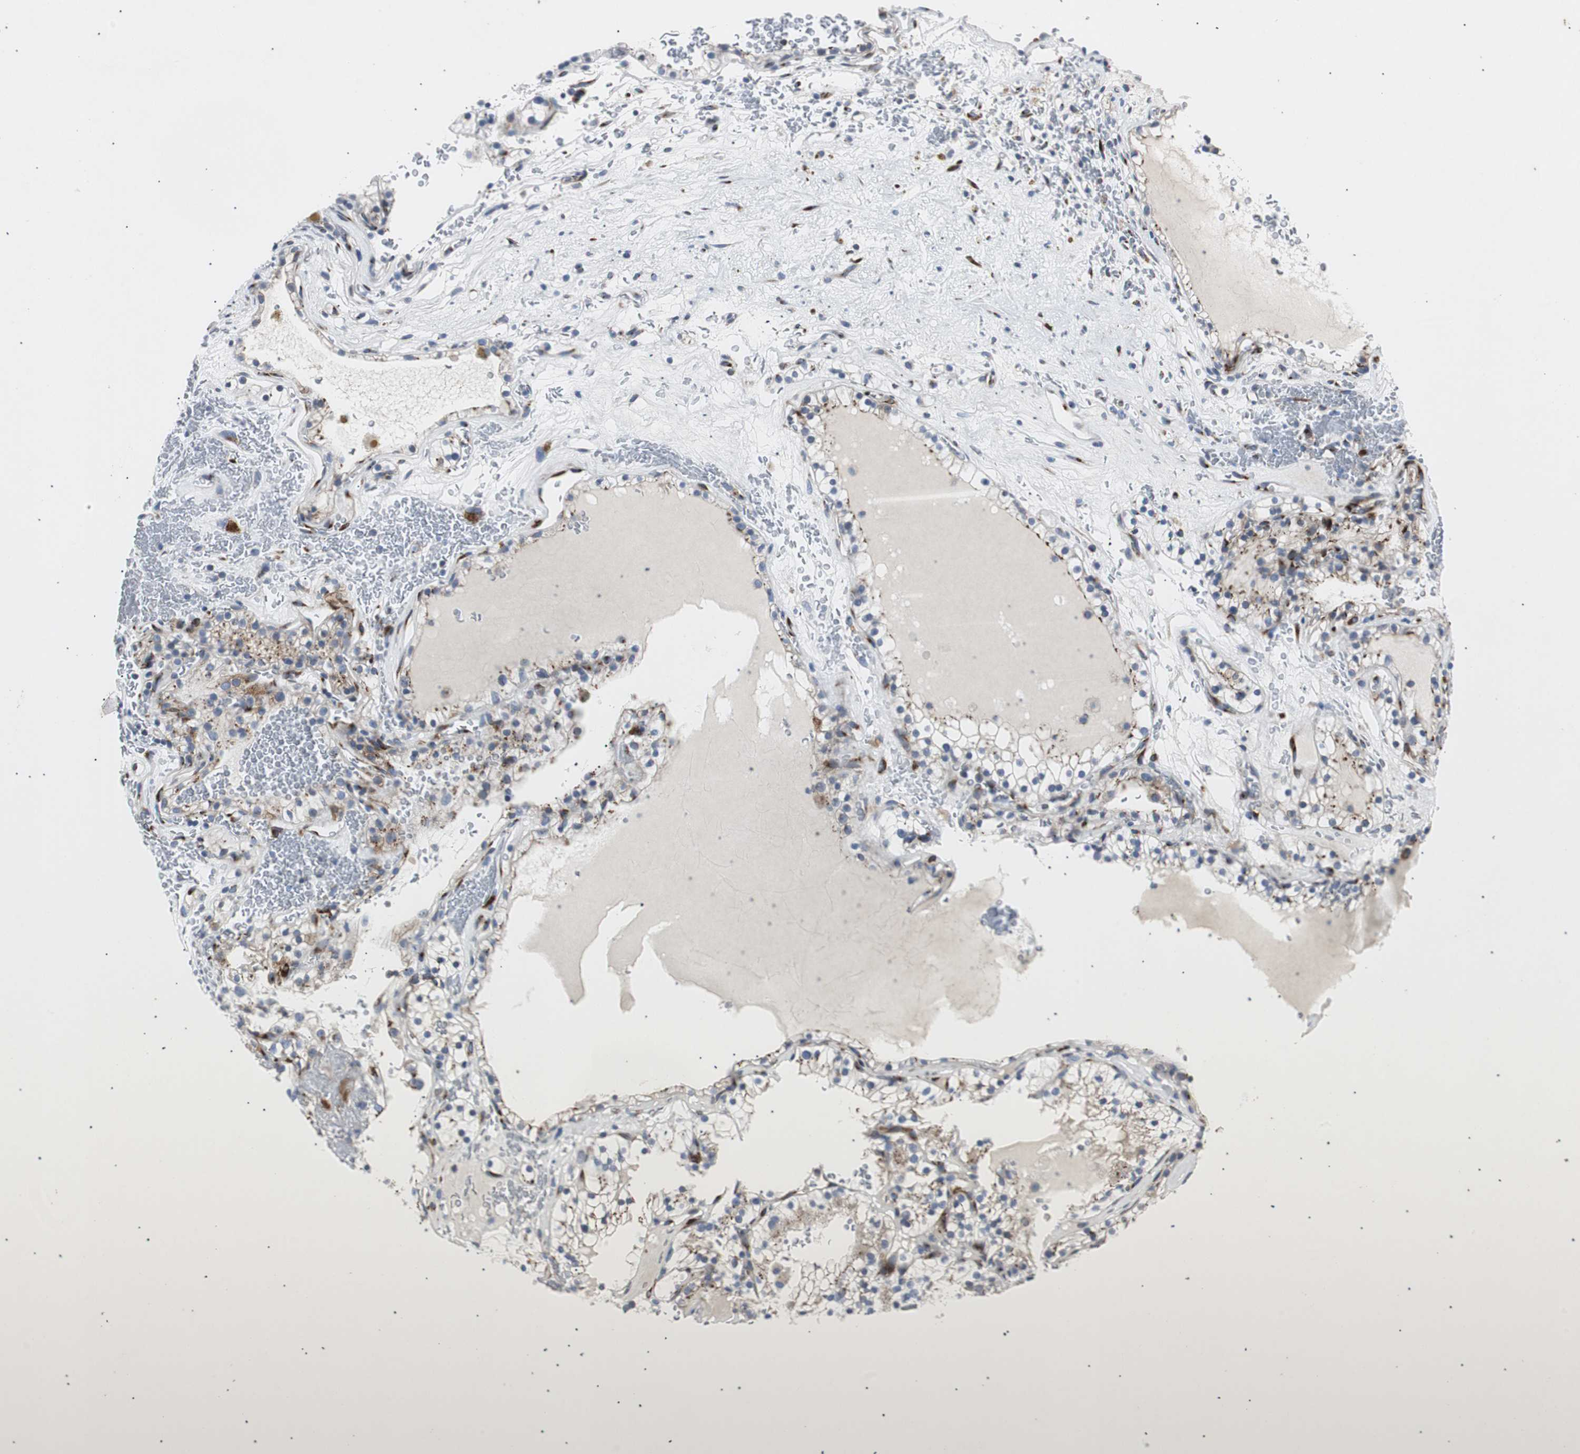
{"staining": {"intensity": "moderate", "quantity": ">75%", "location": "cytoplasmic/membranous"}, "tissue": "renal cancer", "cell_type": "Tumor cells", "image_type": "cancer", "snomed": [{"axis": "morphology", "description": "Adenocarcinoma, NOS"}, {"axis": "topography", "description": "Kidney"}], "caption": "High-magnification brightfield microscopy of adenocarcinoma (renal) stained with DAB (brown) and counterstained with hematoxylin (blue). tumor cells exhibit moderate cytoplasmic/membranous staining is appreciated in approximately>75% of cells. (DAB IHC, brown staining for protein, blue staining for nuclei).", "gene": "BBC3", "patient": {"sex": "female", "age": 41}}